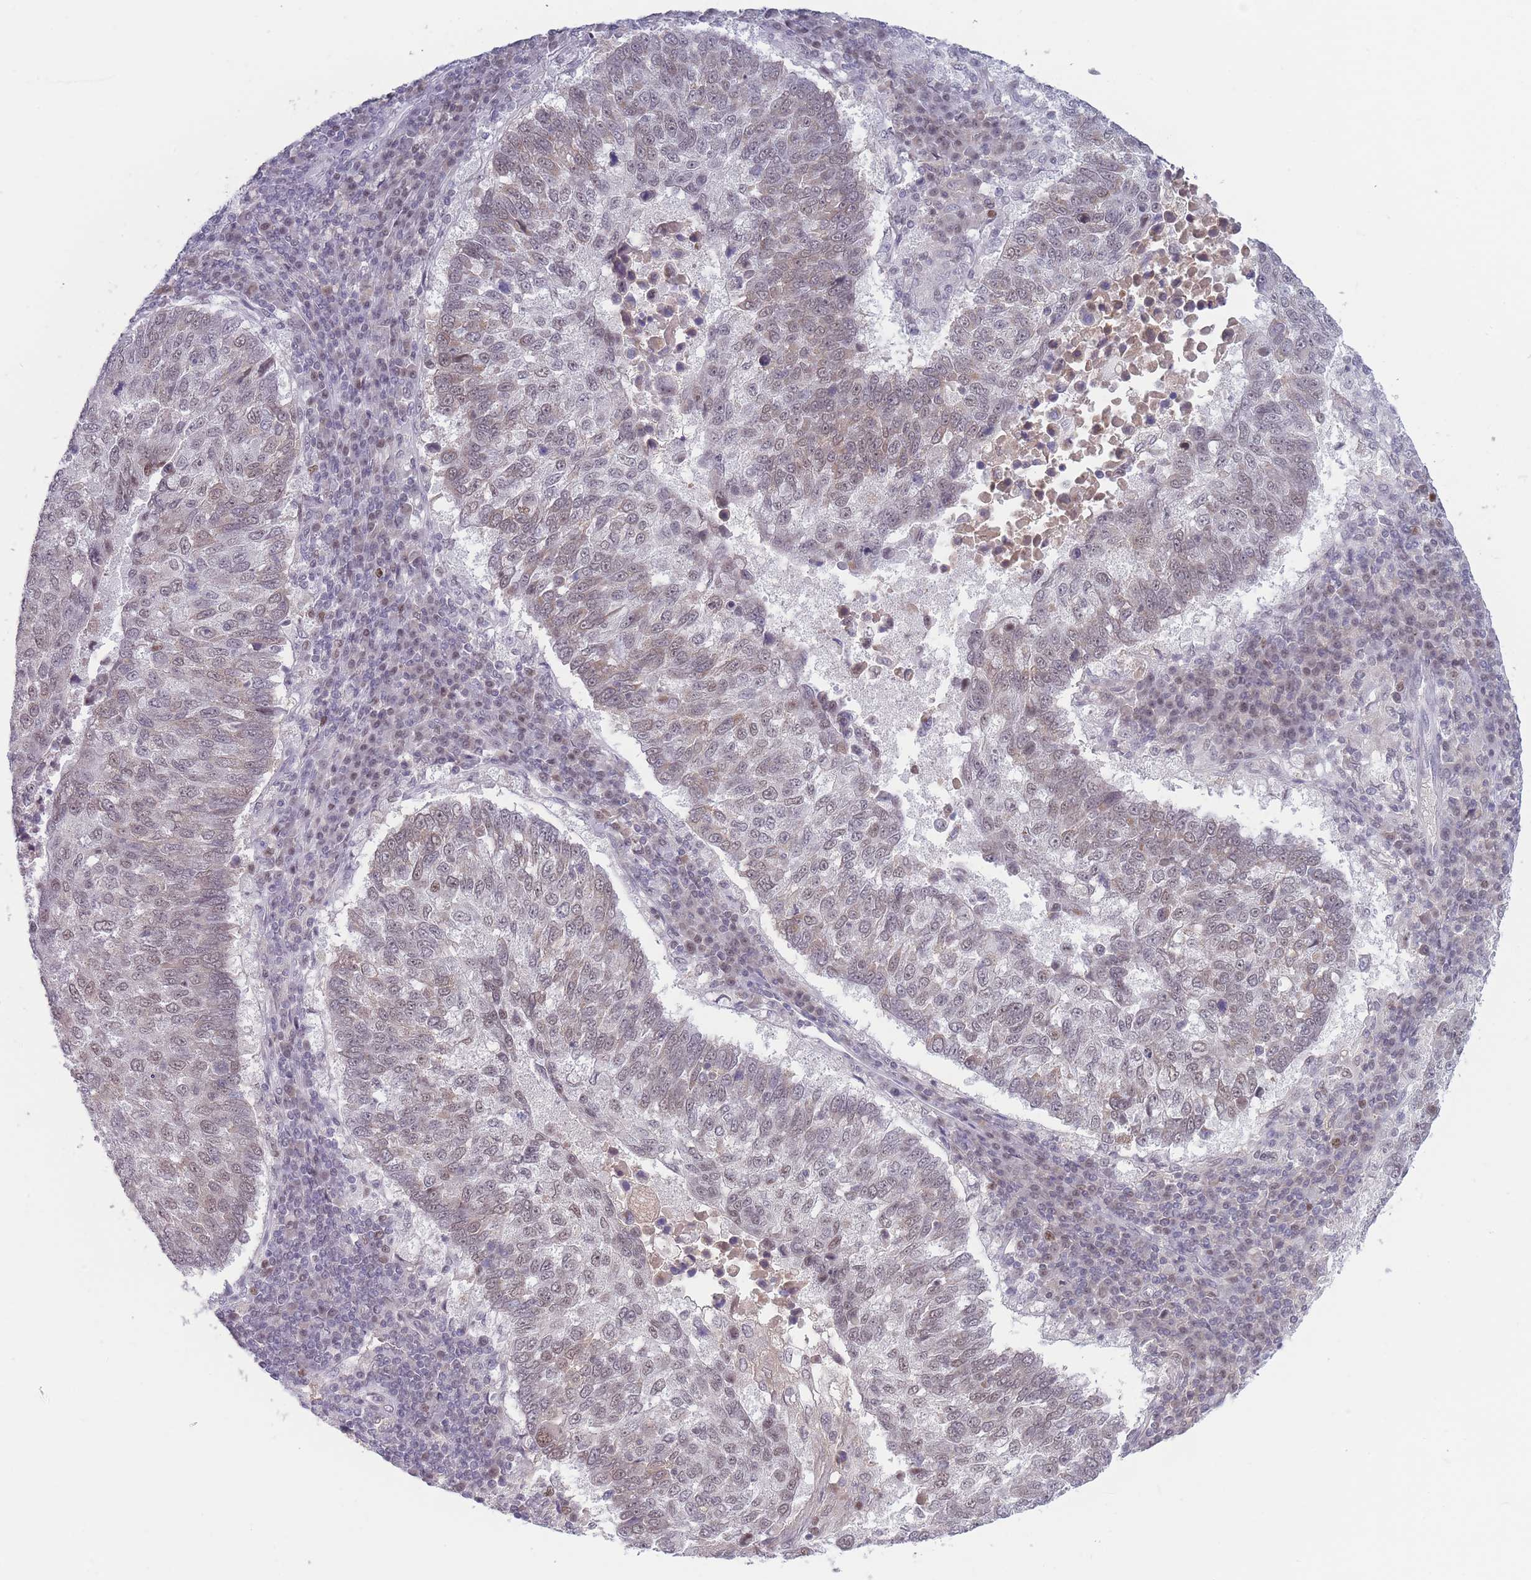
{"staining": {"intensity": "weak", "quantity": "25%-75%", "location": "cytoplasmic/membranous,nuclear"}, "tissue": "lung cancer", "cell_type": "Tumor cells", "image_type": "cancer", "snomed": [{"axis": "morphology", "description": "Squamous cell carcinoma, NOS"}, {"axis": "topography", "description": "Lung"}], "caption": "This histopathology image shows immunohistochemistry staining of lung cancer (squamous cell carcinoma), with low weak cytoplasmic/membranous and nuclear expression in approximately 25%-75% of tumor cells.", "gene": "ARID3B", "patient": {"sex": "male", "age": 73}}